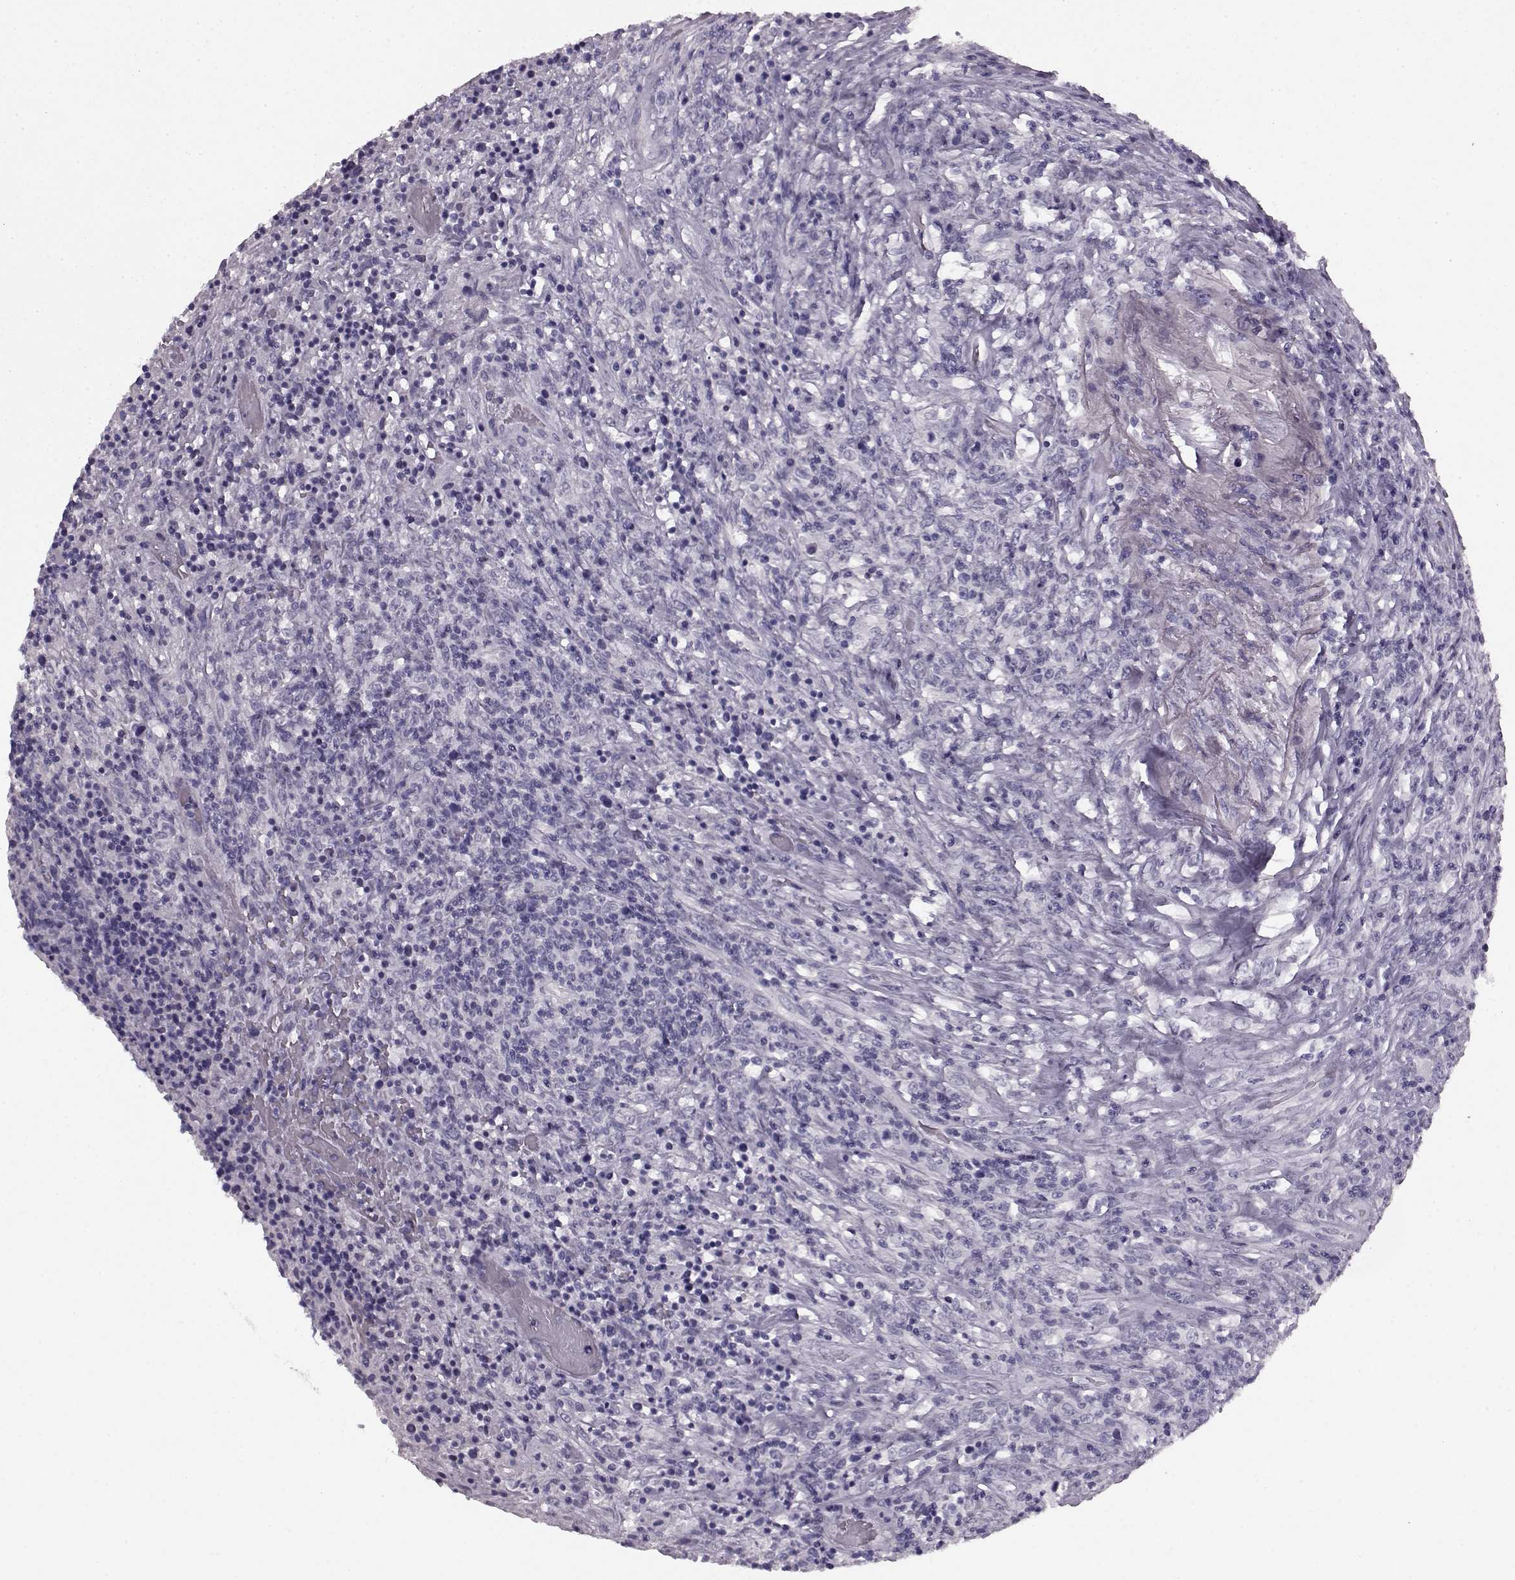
{"staining": {"intensity": "negative", "quantity": "none", "location": "none"}, "tissue": "lymphoma", "cell_type": "Tumor cells", "image_type": "cancer", "snomed": [{"axis": "morphology", "description": "Malignant lymphoma, non-Hodgkin's type, High grade"}, {"axis": "topography", "description": "Lung"}], "caption": "The image exhibits no significant positivity in tumor cells of malignant lymphoma, non-Hodgkin's type (high-grade).", "gene": "AIPL1", "patient": {"sex": "male", "age": 79}}